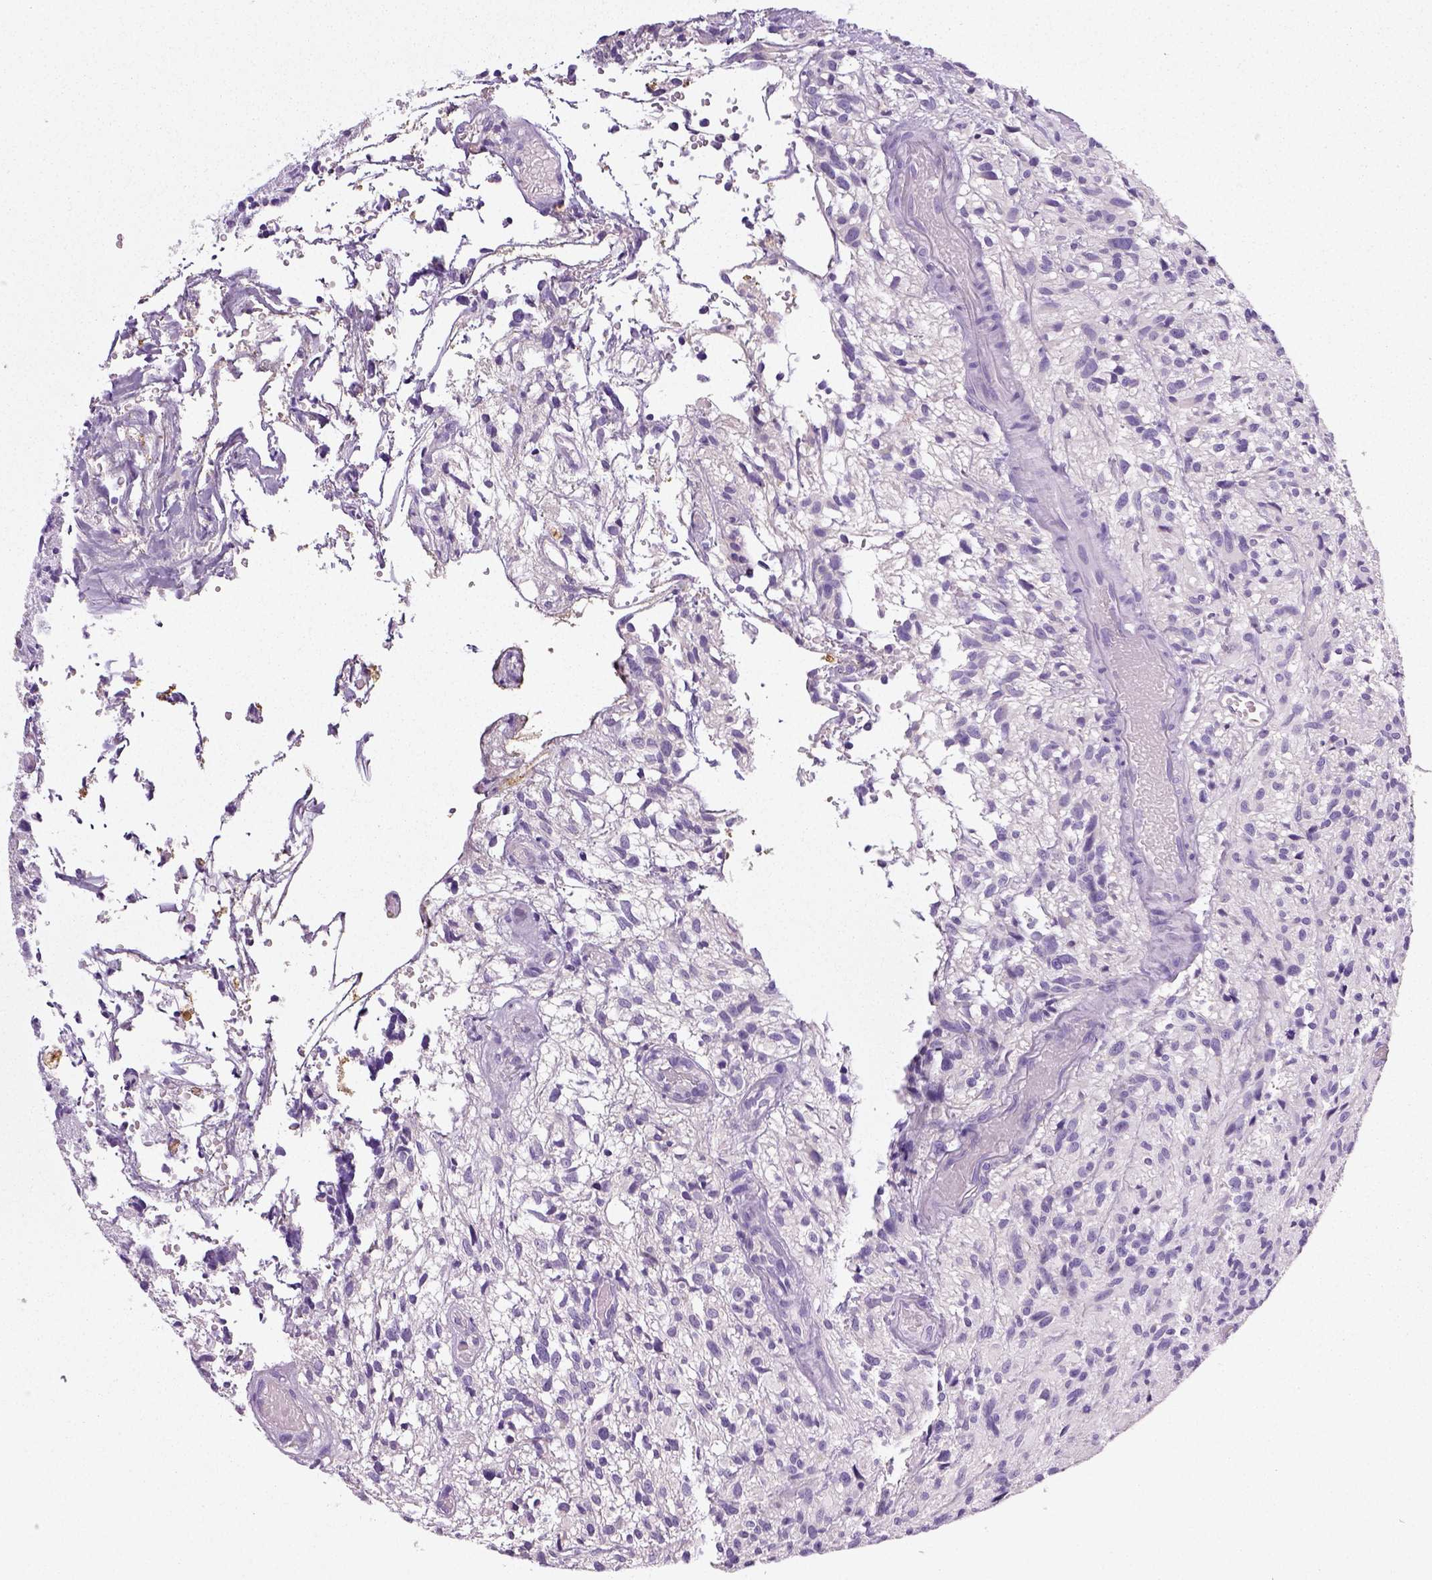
{"staining": {"intensity": "negative", "quantity": "none", "location": "none"}, "tissue": "glioma", "cell_type": "Tumor cells", "image_type": "cancer", "snomed": [{"axis": "morphology", "description": "Glioma, malignant, High grade"}, {"axis": "topography", "description": "Brain"}], "caption": "Immunohistochemistry image of neoplastic tissue: human glioma stained with DAB reveals no significant protein positivity in tumor cells. (Immunohistochemistry (ihc), brightfield microscopy, high magnification).", "gene": "NECAB2", "patient": {"sex": "male", "age": 75}}